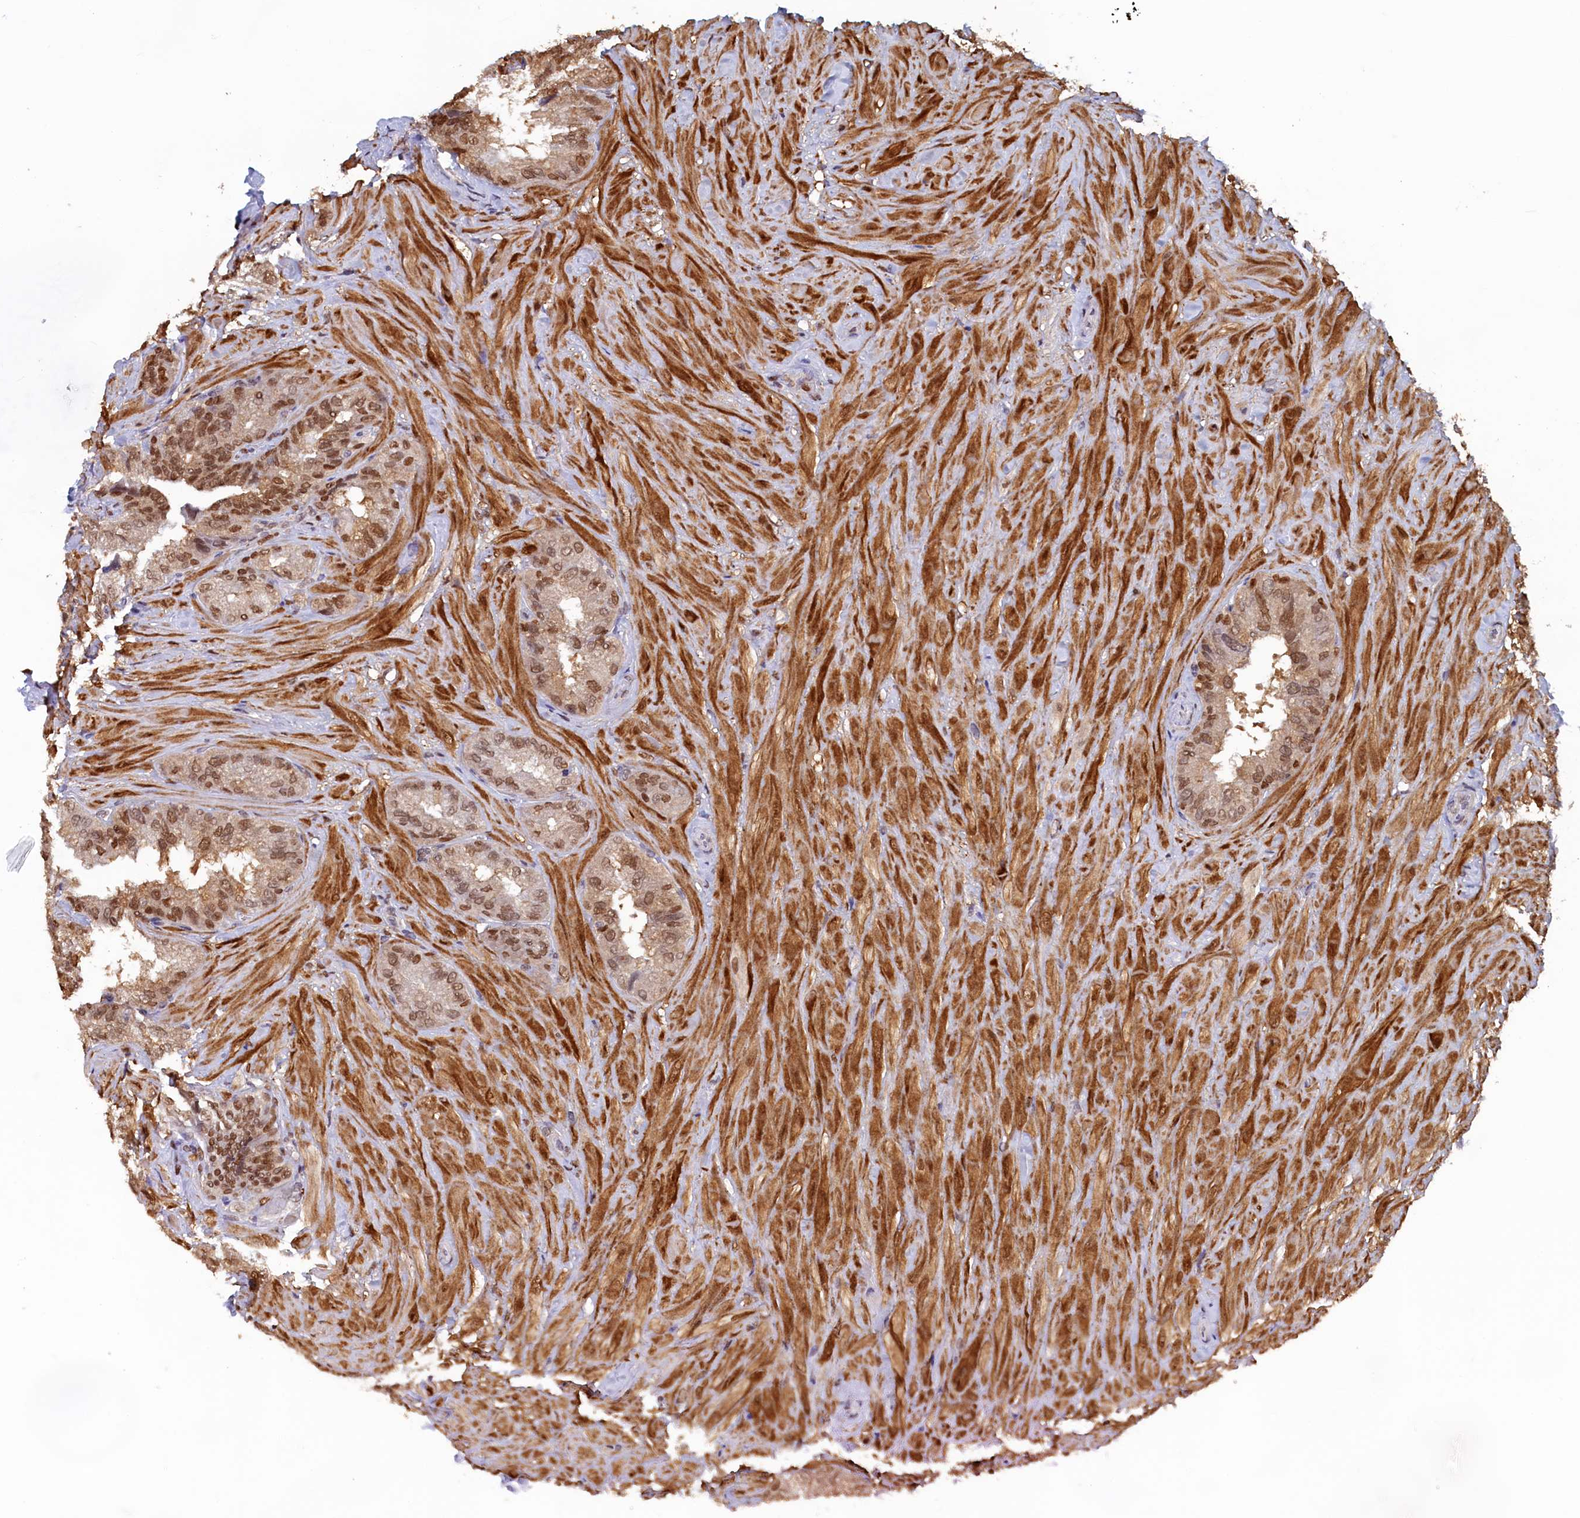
{"staining": {"intensity": "moderate", "quantity": ">75%", "location": "cytoplasmic/membranous,nuclear"}, "tissue": "seminal vesicle", "cell_type": "Glandular cells", "image_type": "normal", "snomed": [{"axis": "morphology", "description": "Normal tissue, NOS"}, {"axis": "topography", "description": "Prostate and seminal vesicle, NOS"}, {"axis": "topography", "description": "Prostate"}, {"axis": "topography", "description": "Seminal veicle"}], "caption": "IHC of benign seminal vesicle reveals medium levels of moderate cytoplasmic/membranous,nuclear staining in approximately >75% of glandular cells.", "gene": "AHCY", "patient": {"sex": "male", "age": 67}}